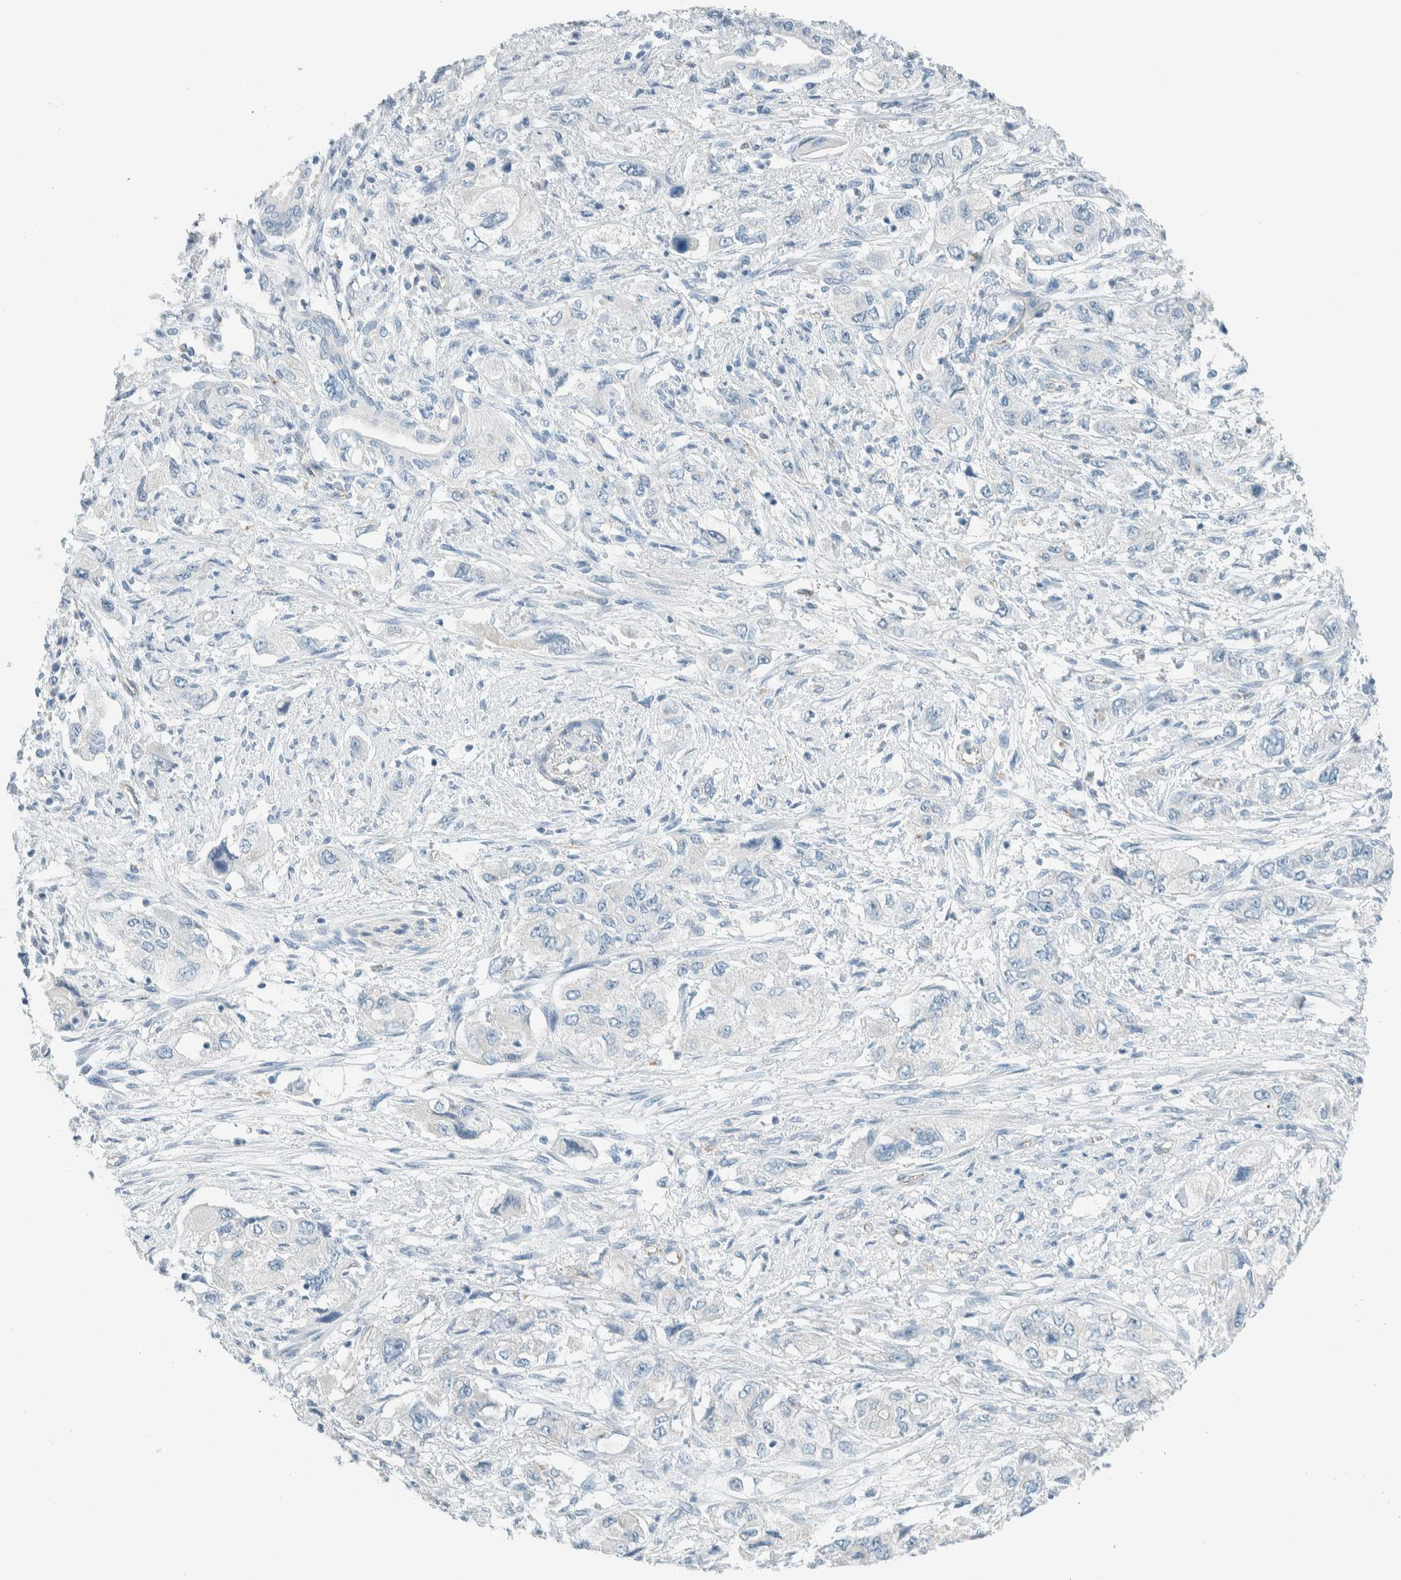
{"staining": {"intensity": "negative", "quantity": "none", "location": "none"}, "tissue": "pancreatic cancer", "cell_type": "Tumor cells", "image_type": "cancer", "snomed": [{"axis": "morphology", "description": "Adenocarcinoma, NOS"}, {"axis": "topography", "description": "Pancreas"}], "caption": "Pancreatic cancer (adenocarcinoma) was stained to show a protein in brown. There is no significant staining in tumor cells.", "gene": "SLFN12", "patient": {"sex": "female", "age": 73}}